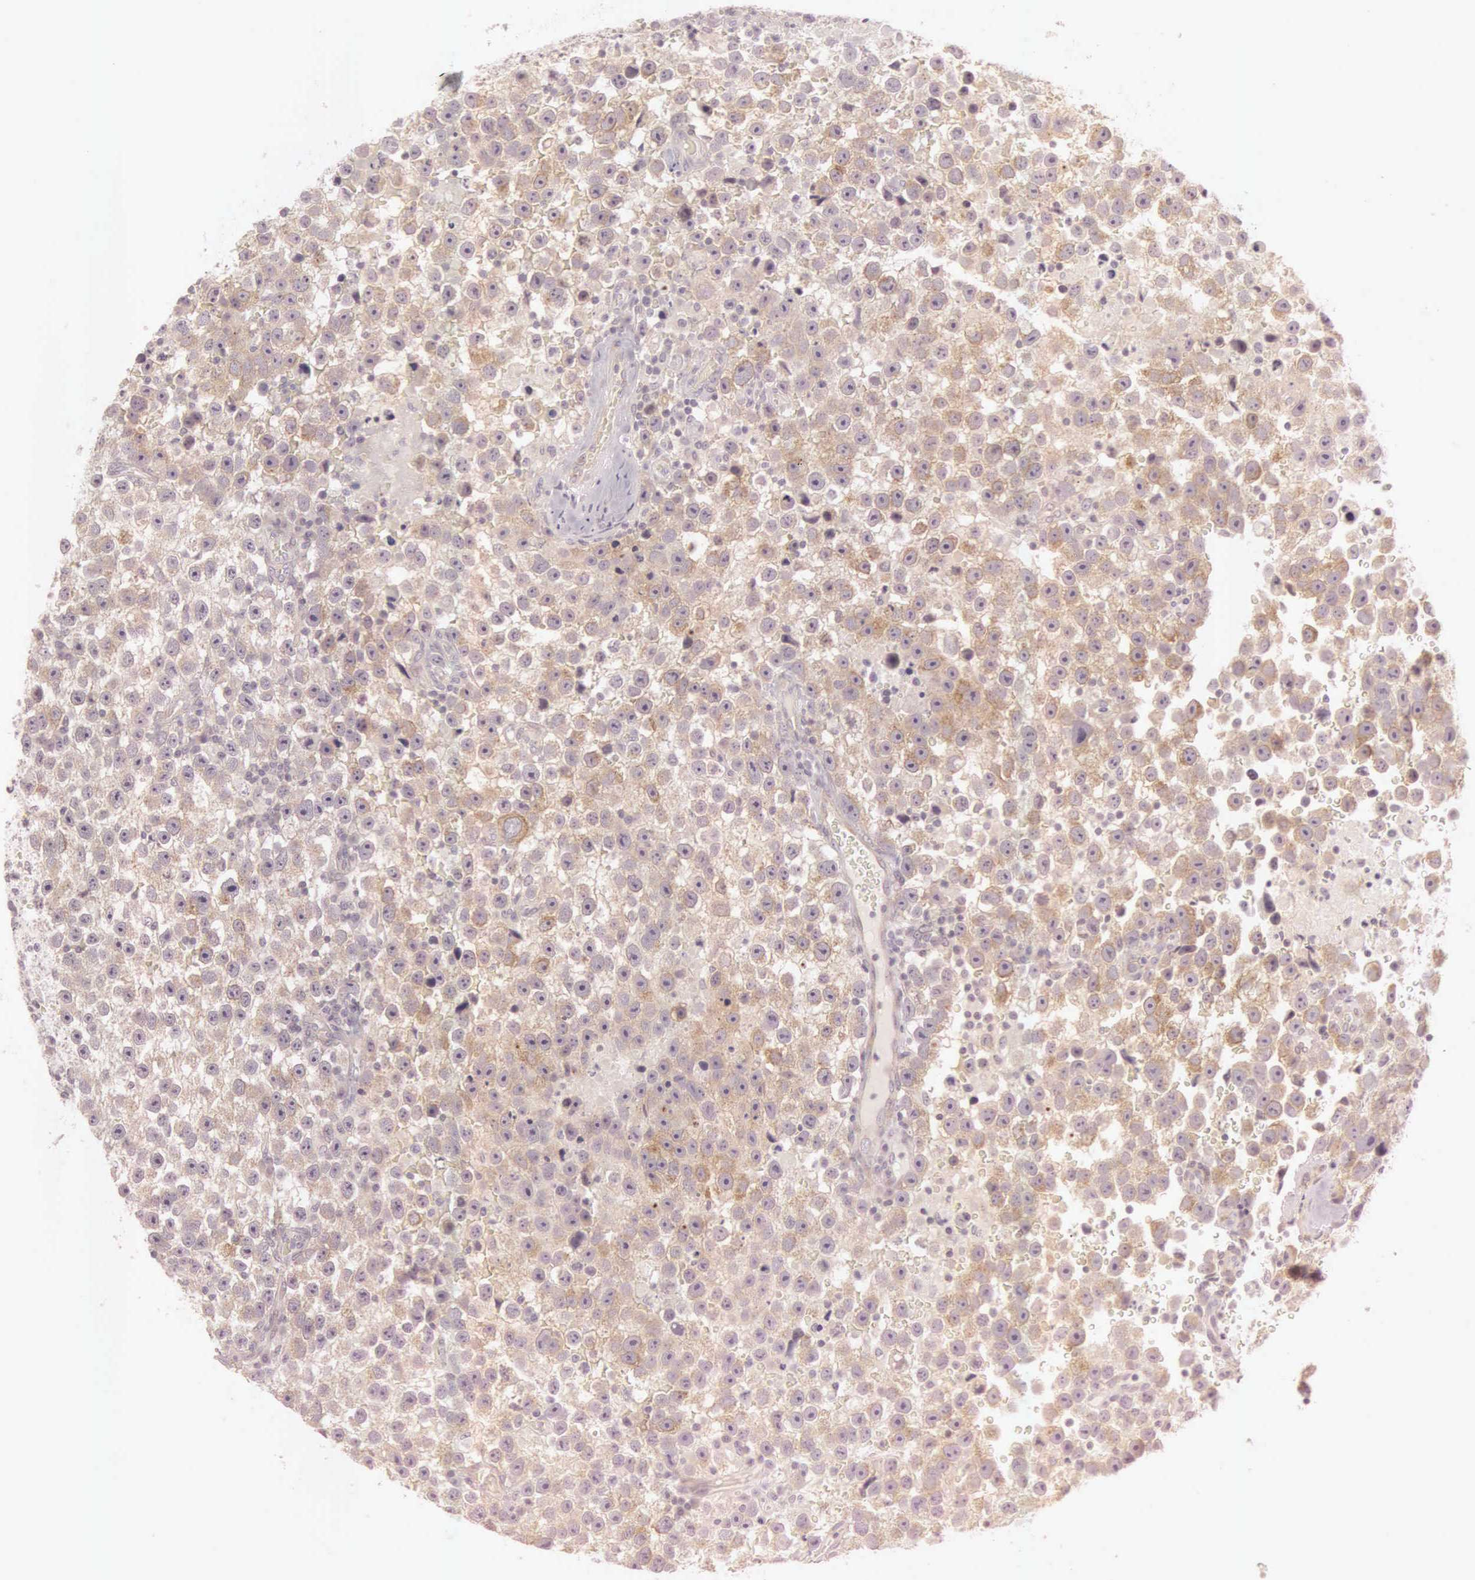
{"staining": {"intensity": "moderate", "quantity": ">75%", "location": "cytoplasmic/membranous"}, "tissue": "testis cancer", "cell_type": "Tumor cells", "image_type": "cancer", "snomed": [{"axis": "morphology", "description": "Seminoma, NOS"}, {"axis": "topography", "description": "Testis"}], "caption": "Immunohistochemistry histopathology image of neoplastic tissue: human testis cancer (seminoma) stained using IHC exhibits medium levels of moderate protein expression localized specifically in the cytoplasmic/membranous of tumor cells, appearing as a cytoplasmic/membranous brown color.", "gene": "CEP170B", "patient": {"sex": "male", "age": 33}}